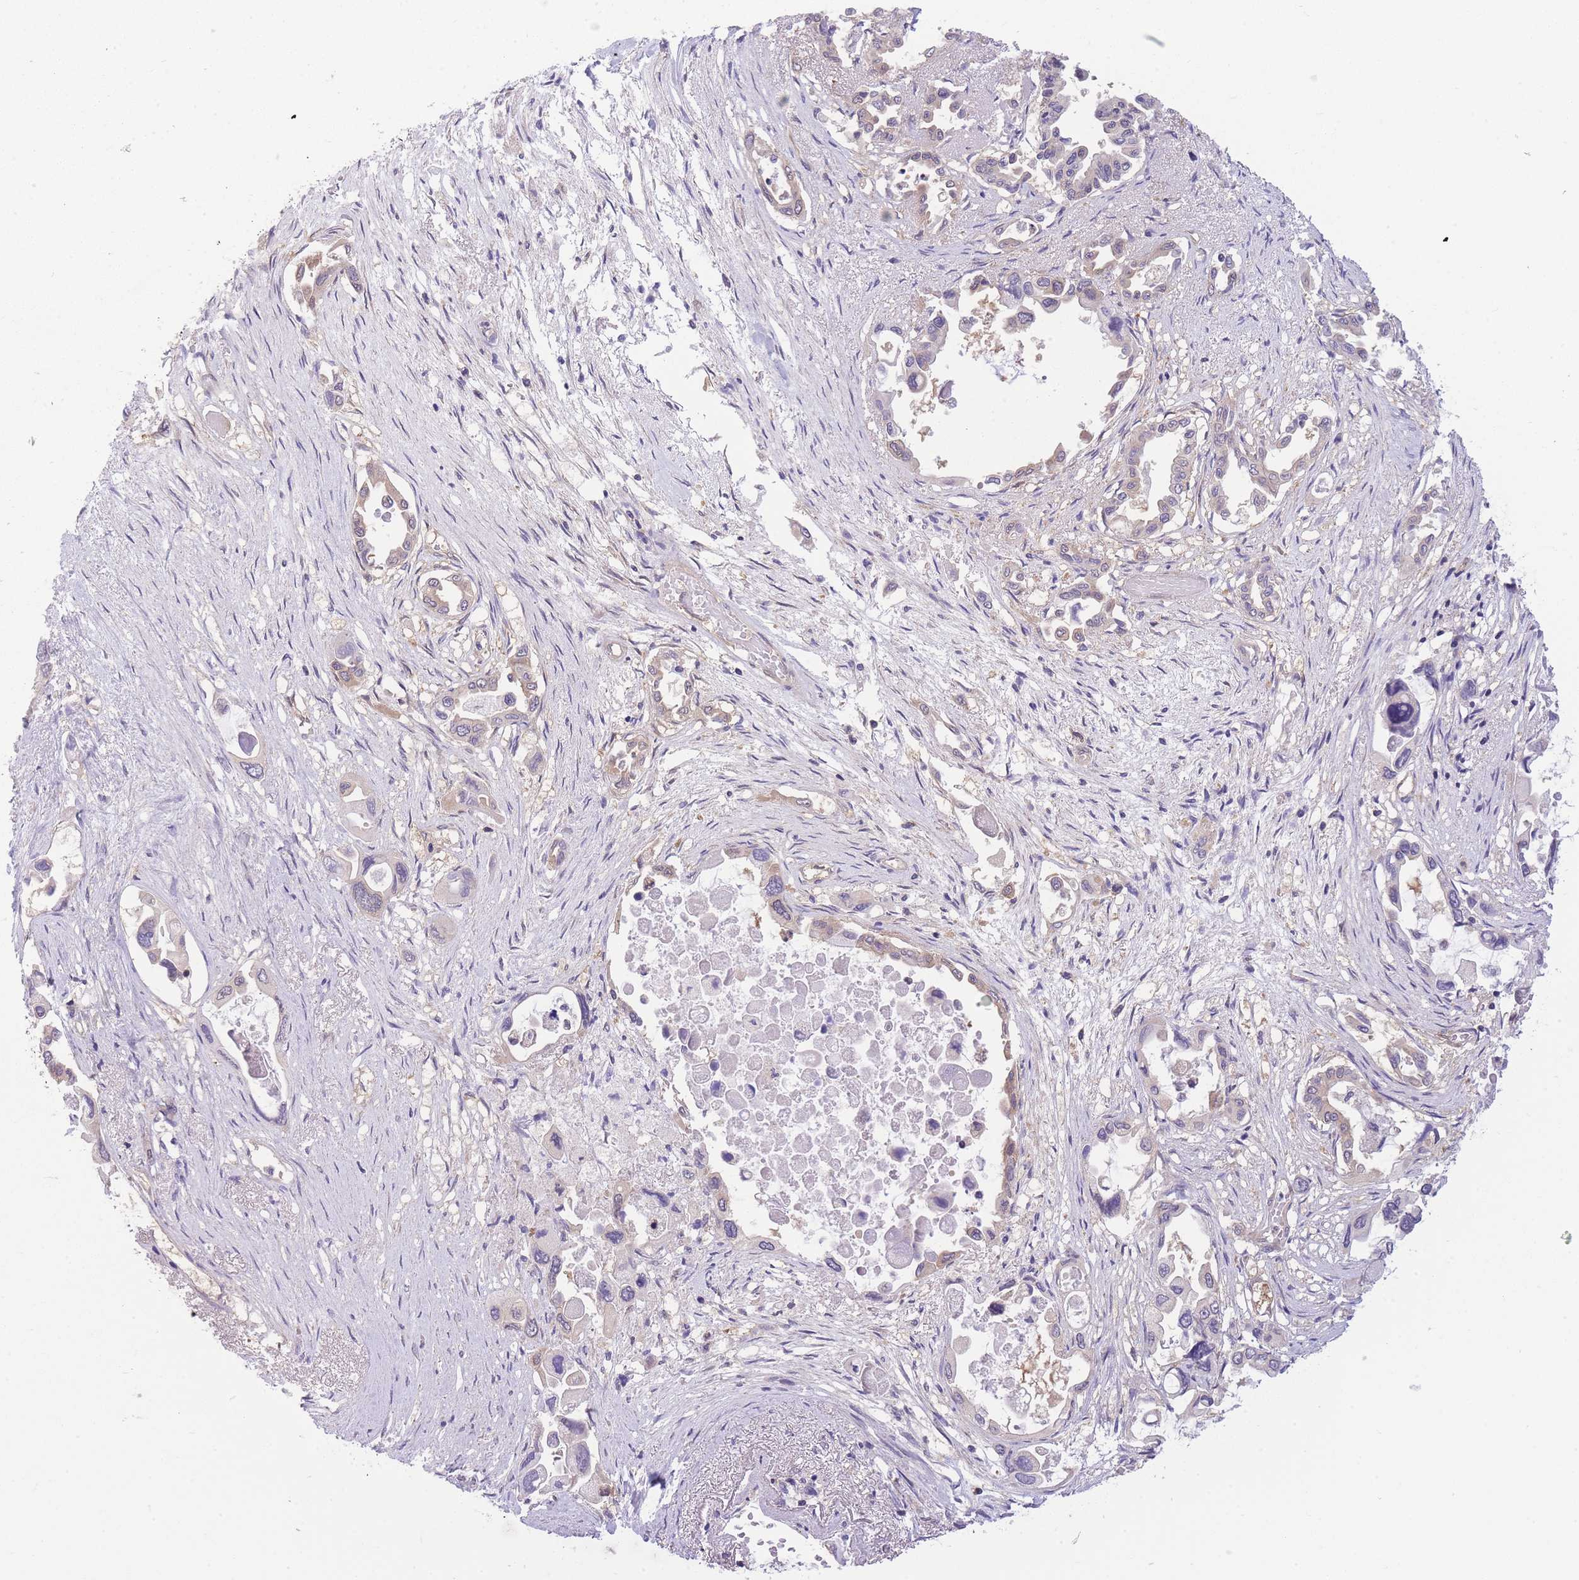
{"staining": {"intensity": "weak", "quantity": "25%-75%", "location": "cytoplasmic/membranous"}, "tissue": "pancreatic cancer", "cell_type": "Tumor cells", "image_type": "cancer", "snomed": [{"axis": "morphology", "description": "Adenocarcinoma, NOS"}, {"axis": "topography", "description": "Pancreas"}], "caption": "Weak cytoplasmic/membranous protein staining is identified in approximately 25%-75% of tumor cells in adenocarcinoma (pancreatic).", "gene": "PFDN6", "patient": {"sex": "male", "age": 92}}